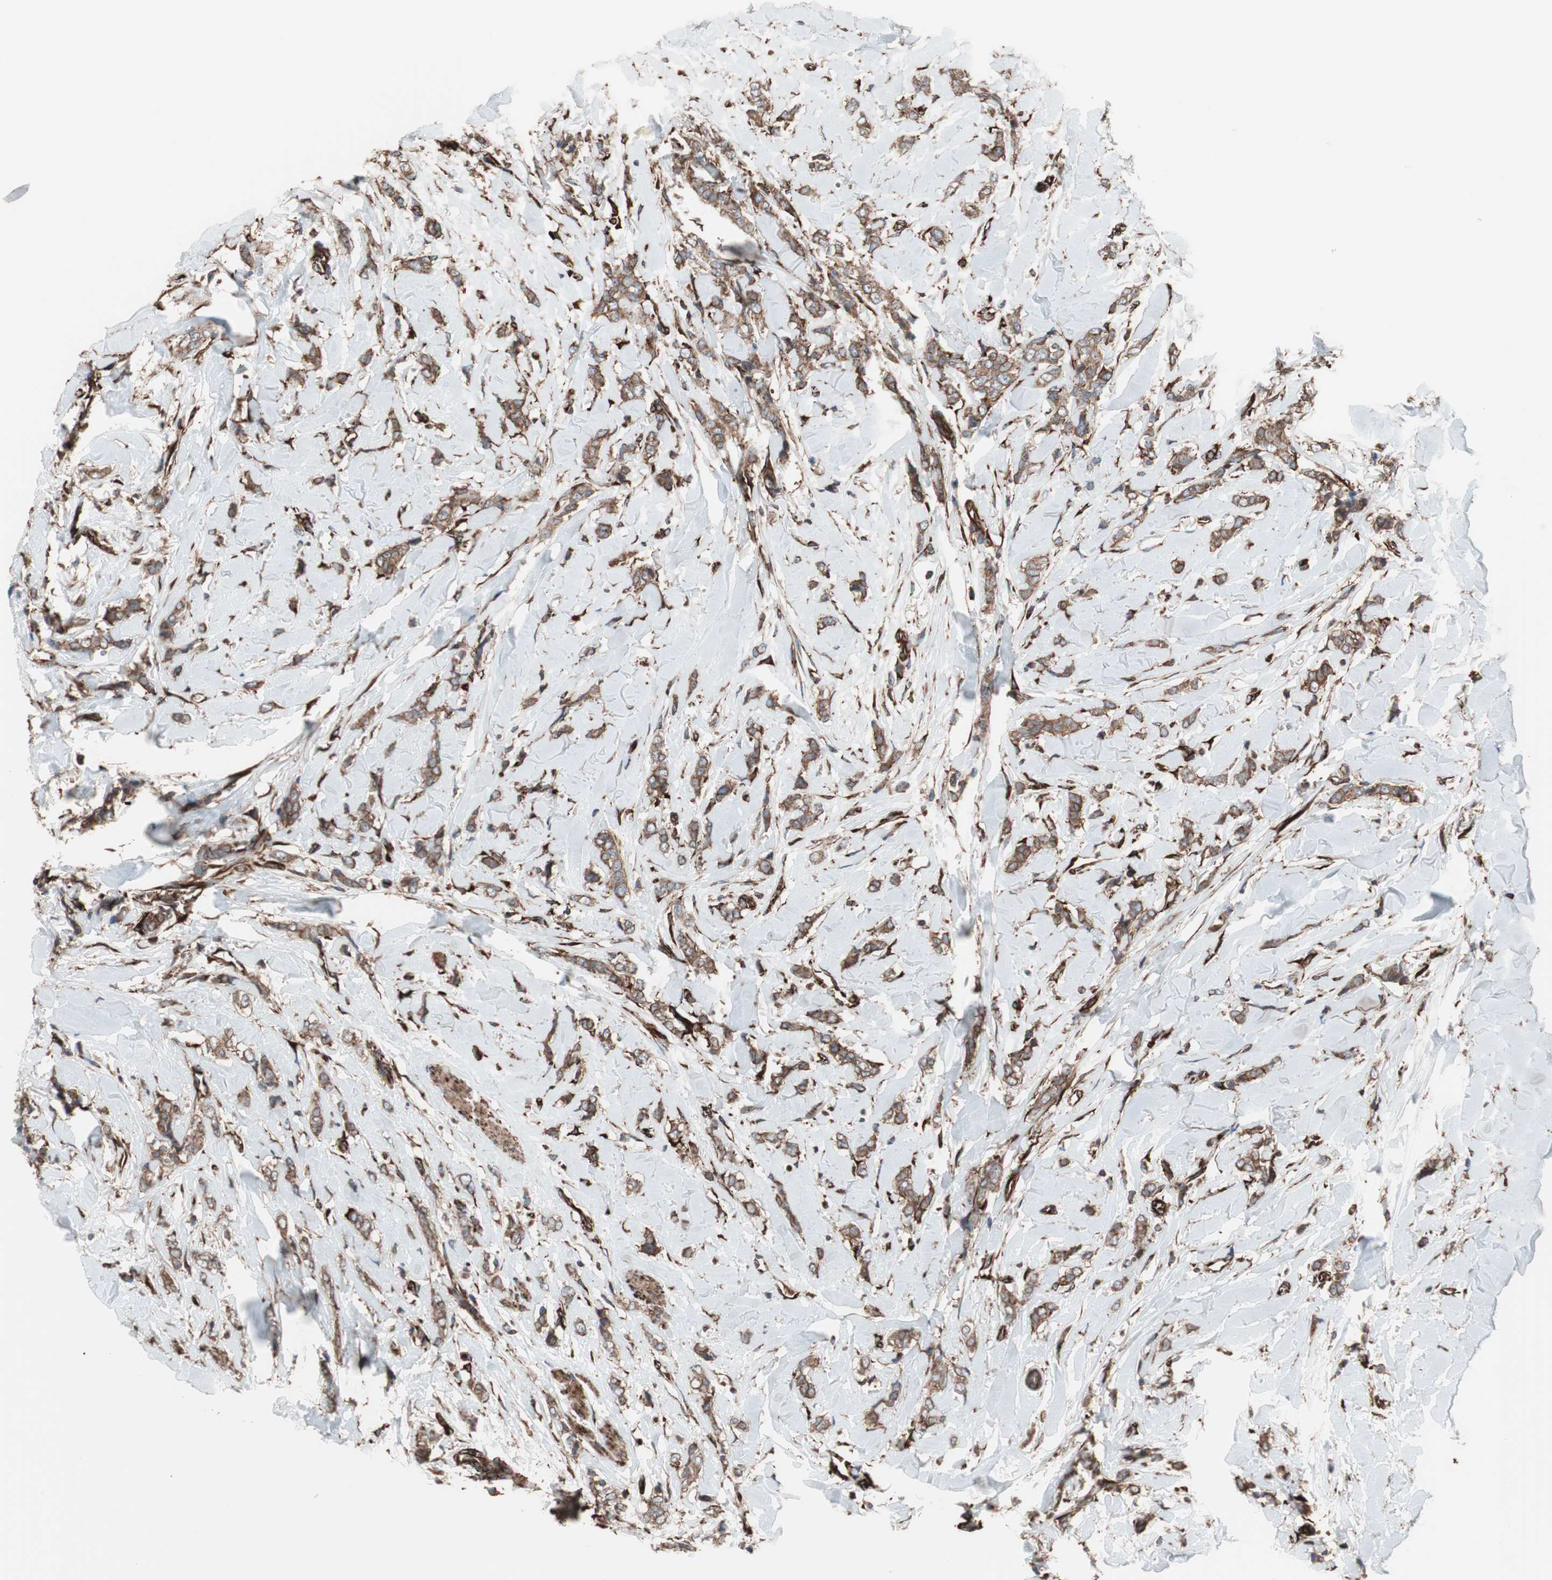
{"staining": {"intensity": "moderate", "quantity": ">75%", "location": "cytoplasmic/membranous"}, "tissue": "breast cancer", "cell_type": "Tumor cells", "image_type": "cancer", "snomed": [{"axis": "morphology", "description": "Lobular carcinoma"}, {"axis": "topography", "description": "Skin"}, {"axis": "topography", "description": "Breast"}], "caption": "Lobular carcinoma (breast) stained with a brown dye demonstrates moderate cytoplasmic/membranous positive expression in about >75% of tumor cells.", "gene": "GPSM2", "patient": {"sex": "female", "age": 46}}